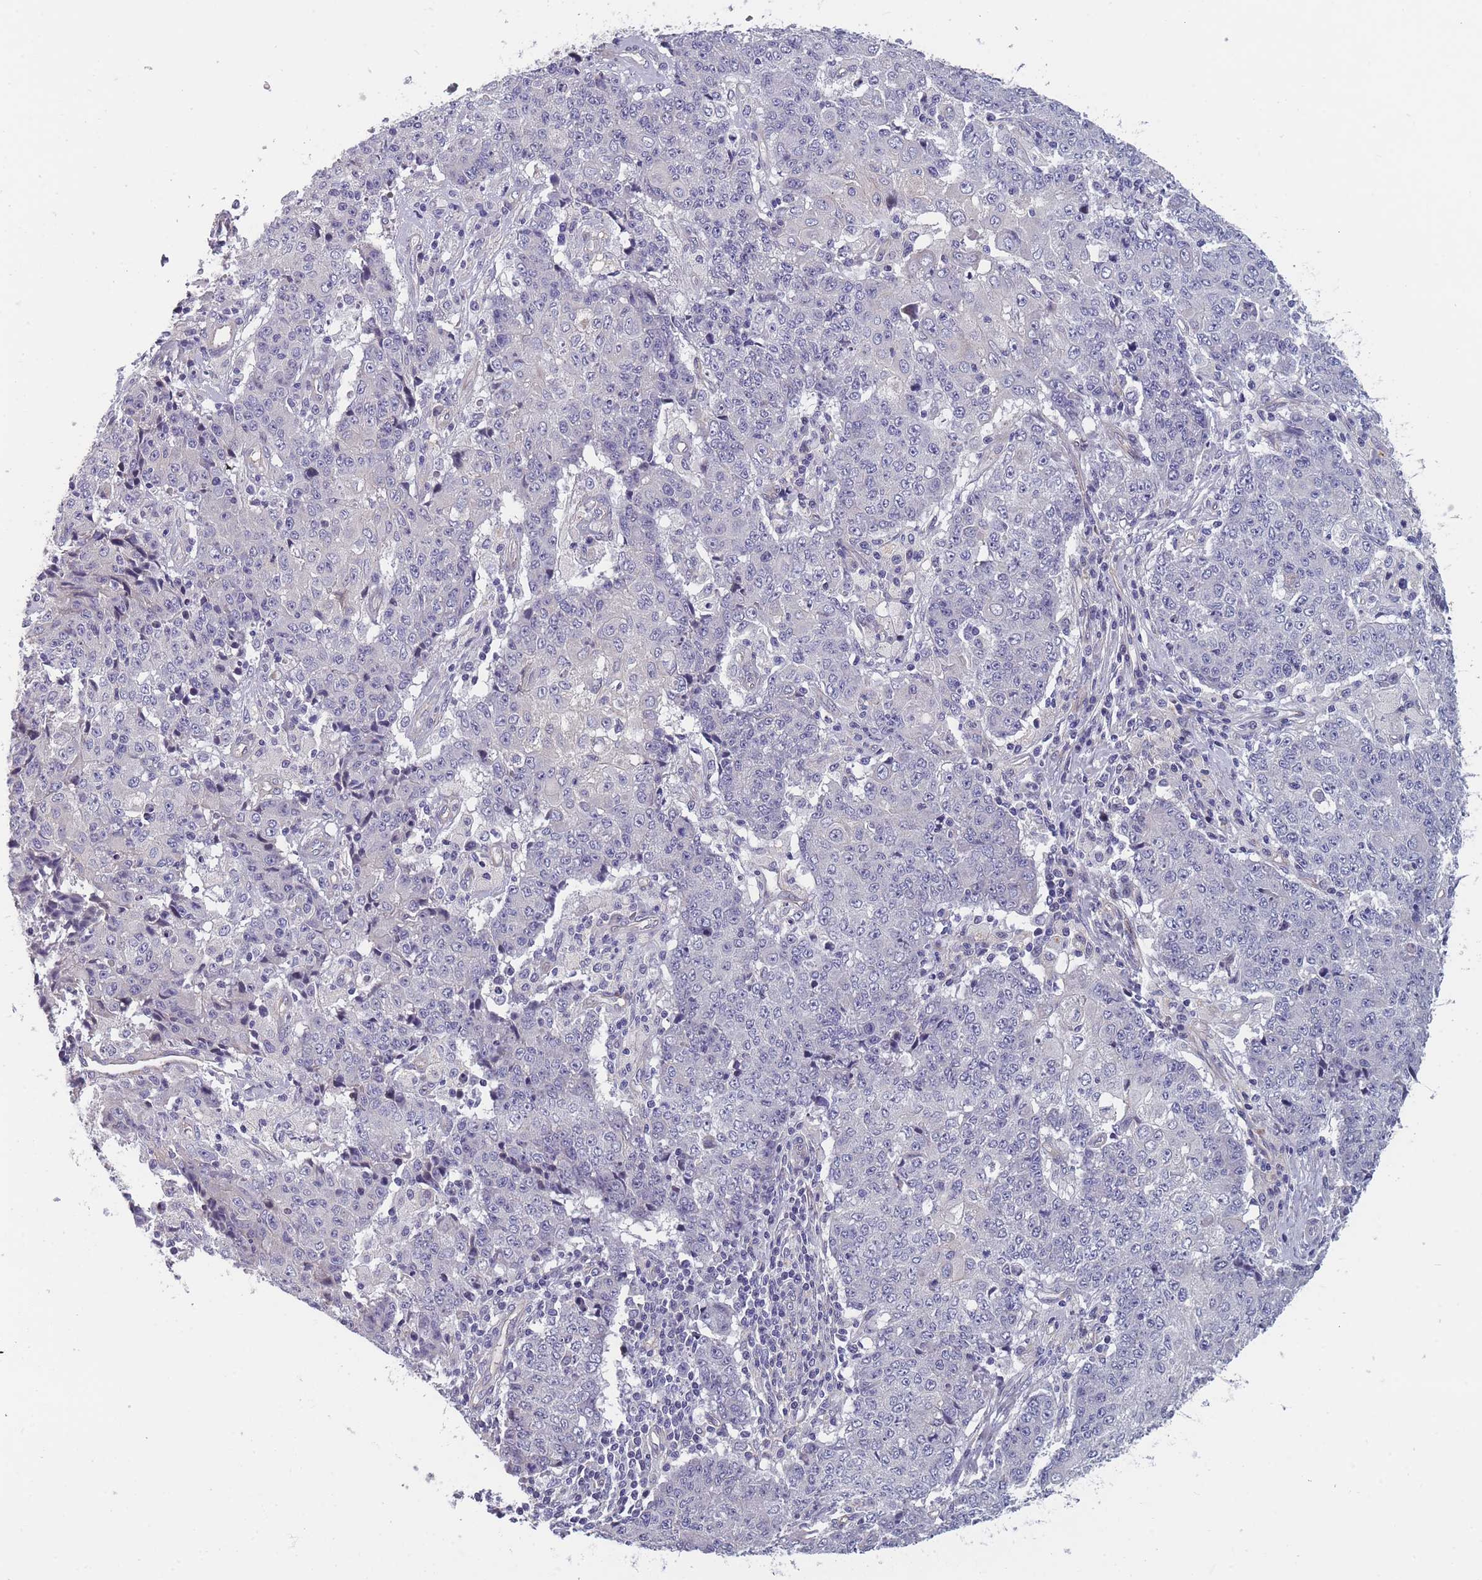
{"staining": {"intensity": "negative", "quantity": "none", "location": "none"}, "tissue": "ovarian cancer", "cell_type": "Tumor cells", "image_type": "cancer", "snomed": [{"axis": "morphology", "description": "Carcinoma, endometroid"}, {"axis": "topography", "description": "Ovary"}], "caption": "This is a micrograph of immunohistochemistry (IHC) staining of ovarian cancer, which shows no staining in tumor cells.", "gene": "FAM83F", "patient": {"sex": "female", "age": 42}}